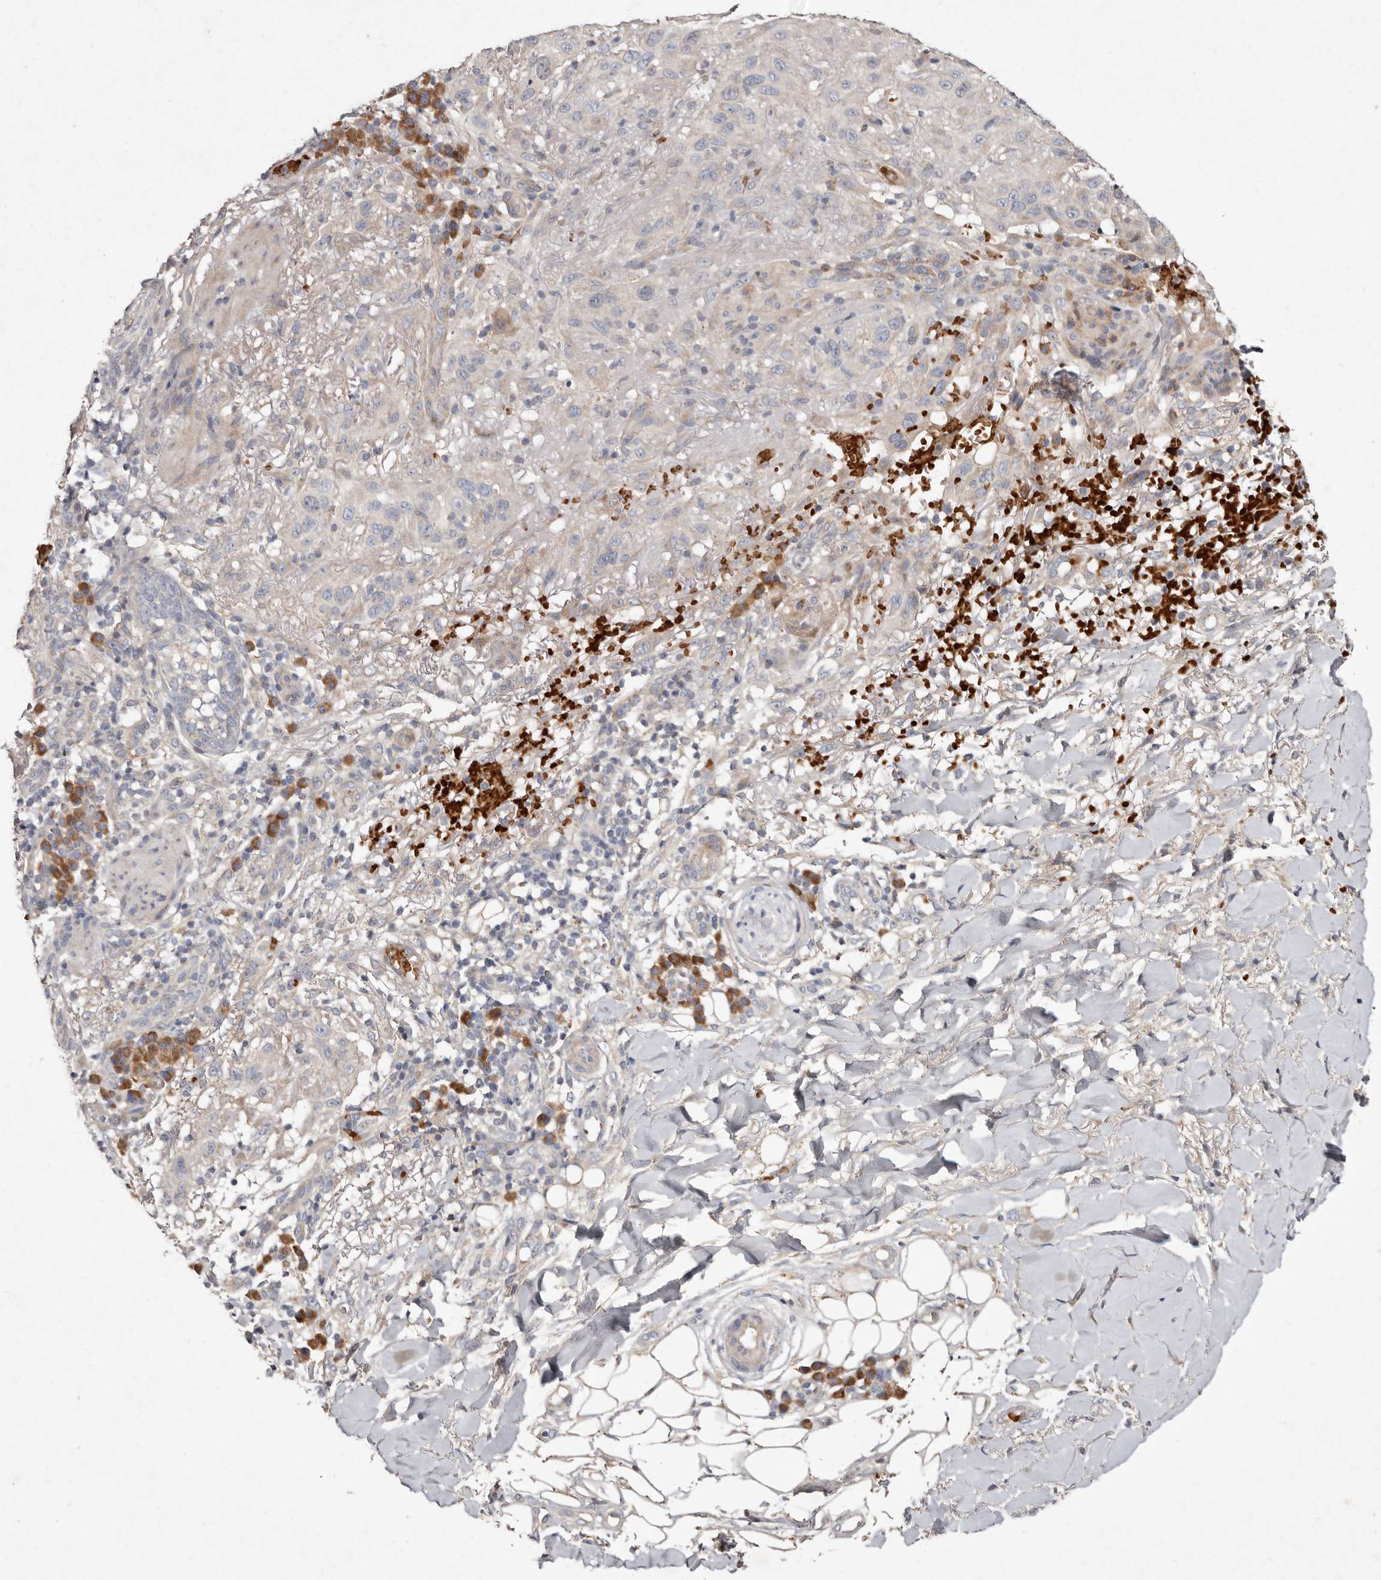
{"staining": {"intensity": "negative", "quantity": "none", "location": "none"}, "tissue": "skin cancer", "cell_type": "Tumor cells", "image_type": "cancer", "snomed": [{"axis": "morphology", "description": "Normal tissue, NOS"}, {"axis": "morphology", "description": "Squamous cell carcinoma, NOS"}, {"axis": "topography", "description": "Skin"}], "caption": "Skin cancer (squamous cell carcinoma) was stained to show a protein in brown. There is no significant positivity in tumor cells. (DAB (3,3'-diaminobenzidine) IHC visualized using brightfield microscopy, high magnification).", "gene": "SLC25A20", "patient": {"sex": "female", "age": 96}}